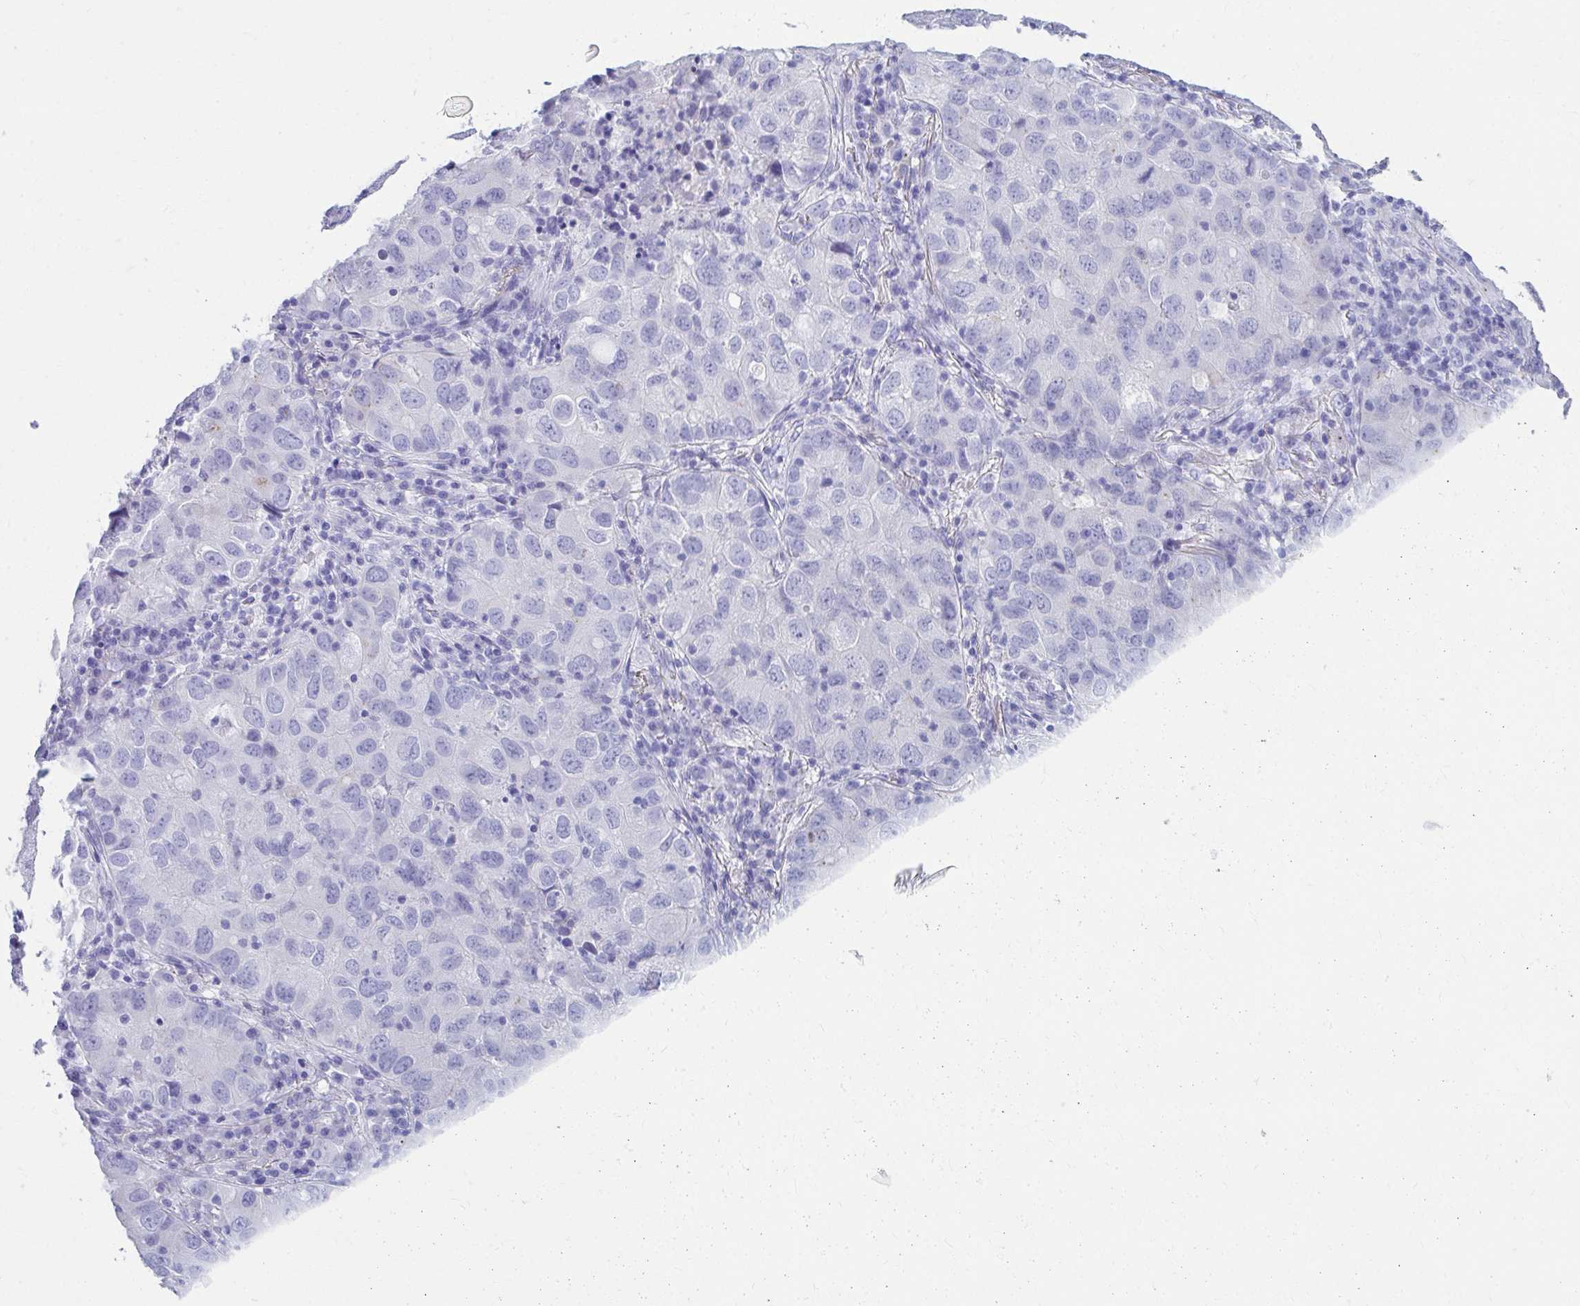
{"staining": {"intensity": "negative", "quantity": "none", "location": "none"}, "tissue": "lung cancer", "cell_type": "Tumor cells", "image_type": "cancer", "snomed": [{"axis": "morphology", "description": "Normal morphology"}, {"axis": "morphology", "description": "Adenocarcinoma, NOS"}, {"axis": "topography", "description": "Lymph node"}, {"axis": "topography", "description": "Lung"}], "caption": "Immunohistochemistry (IHC) of human lung cancer exhibits no expression in tumor cells.", "gene": "ATP4B", "patient": {"sex": "female", "age": 51}}